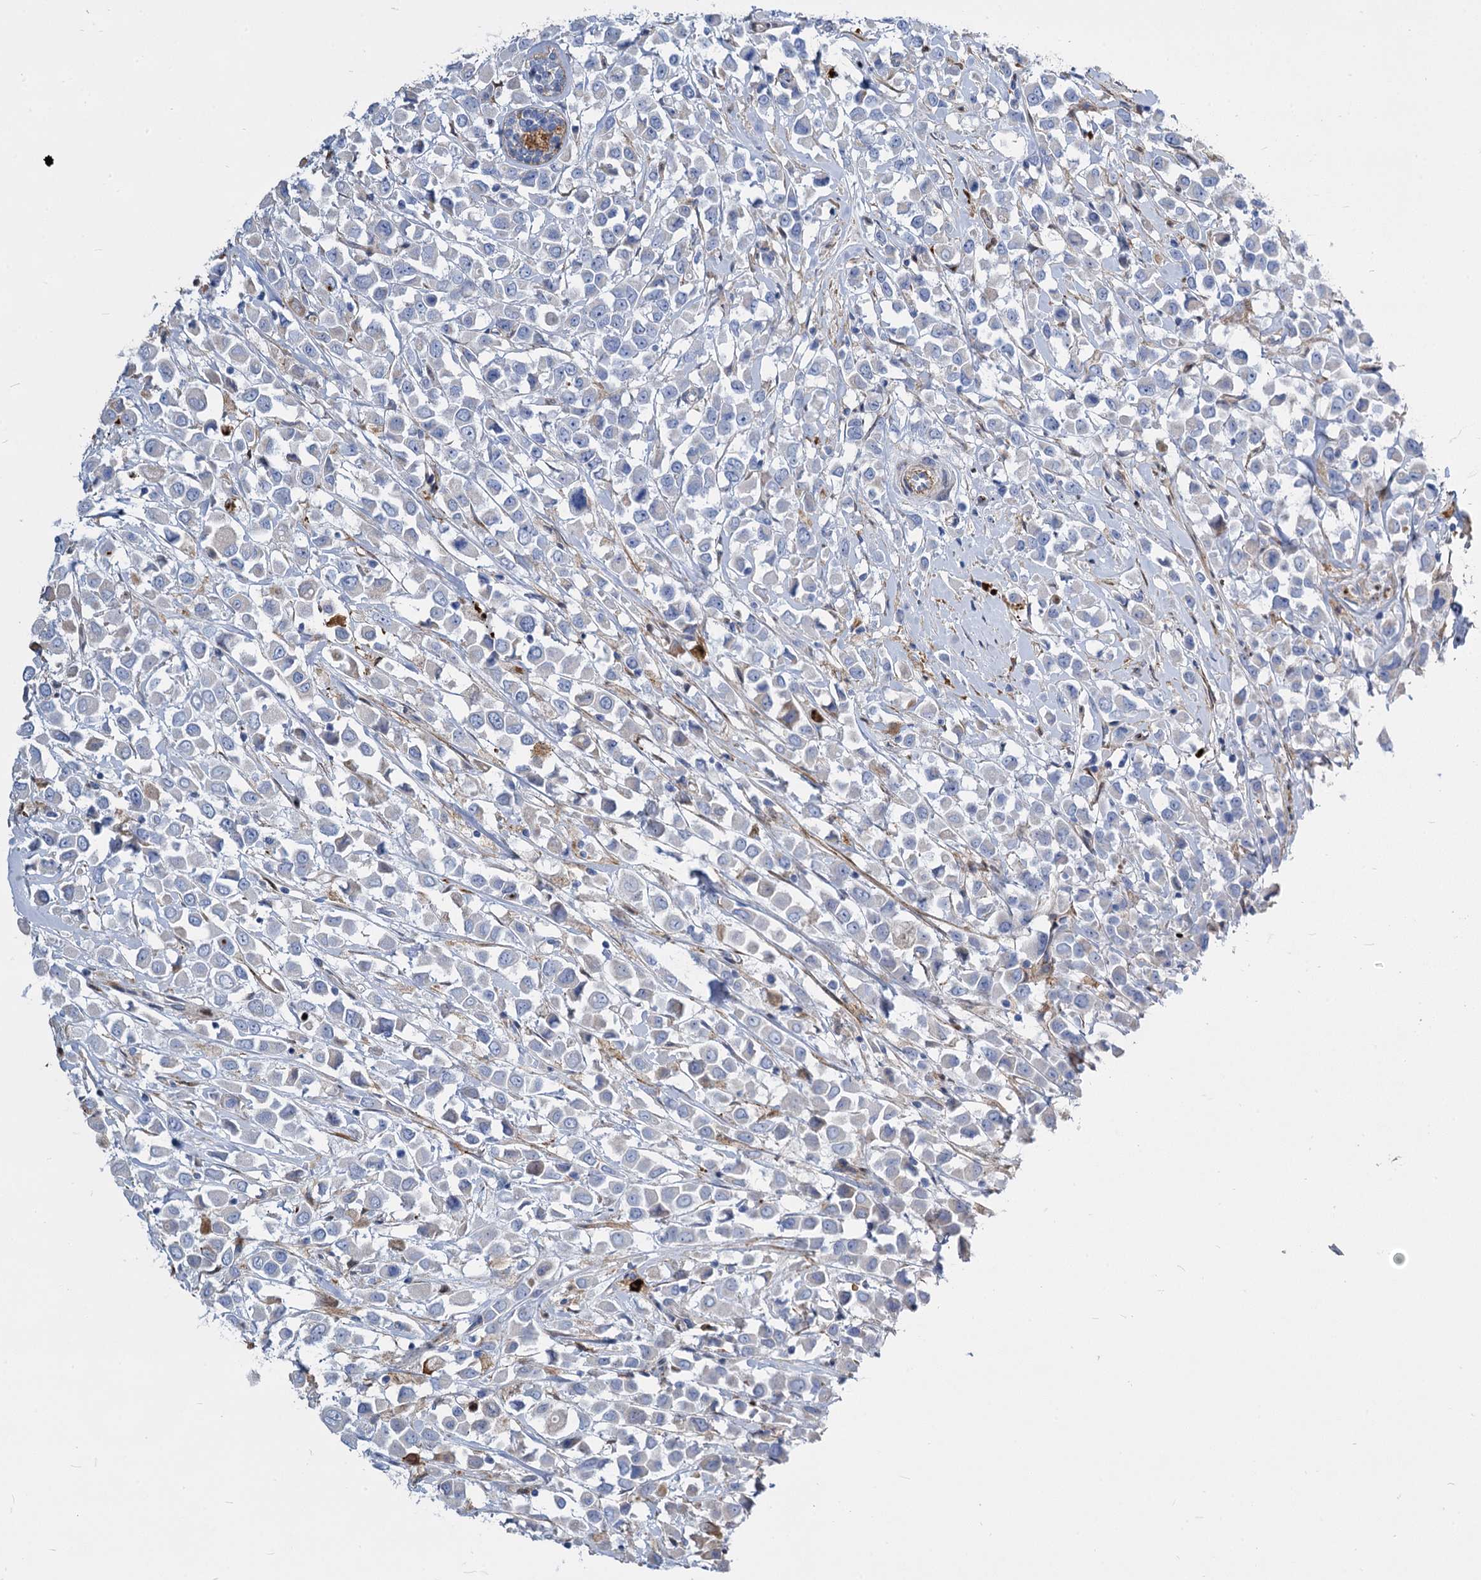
{"staining": {"intensity": "moderate", "quantity": "<25%", "location": "cytoplasmic/membranous"}, "tissue": "breast cancer", "cell_type": "Tumor cells", "image_type": "cancer", "snomed": [{"axis": "morphology", "description": "Duct carcinoma"}, {"axis": "topography", "description": "Breast"}], "caption": "Breast cancer tissue displays moderate cytoplasmic/membranous staining in approximately <25% of tumor cells, visualized by immunohistochemistry.", "gene": "TRIM77", "patient": {"sex": "female", "age": 61}}